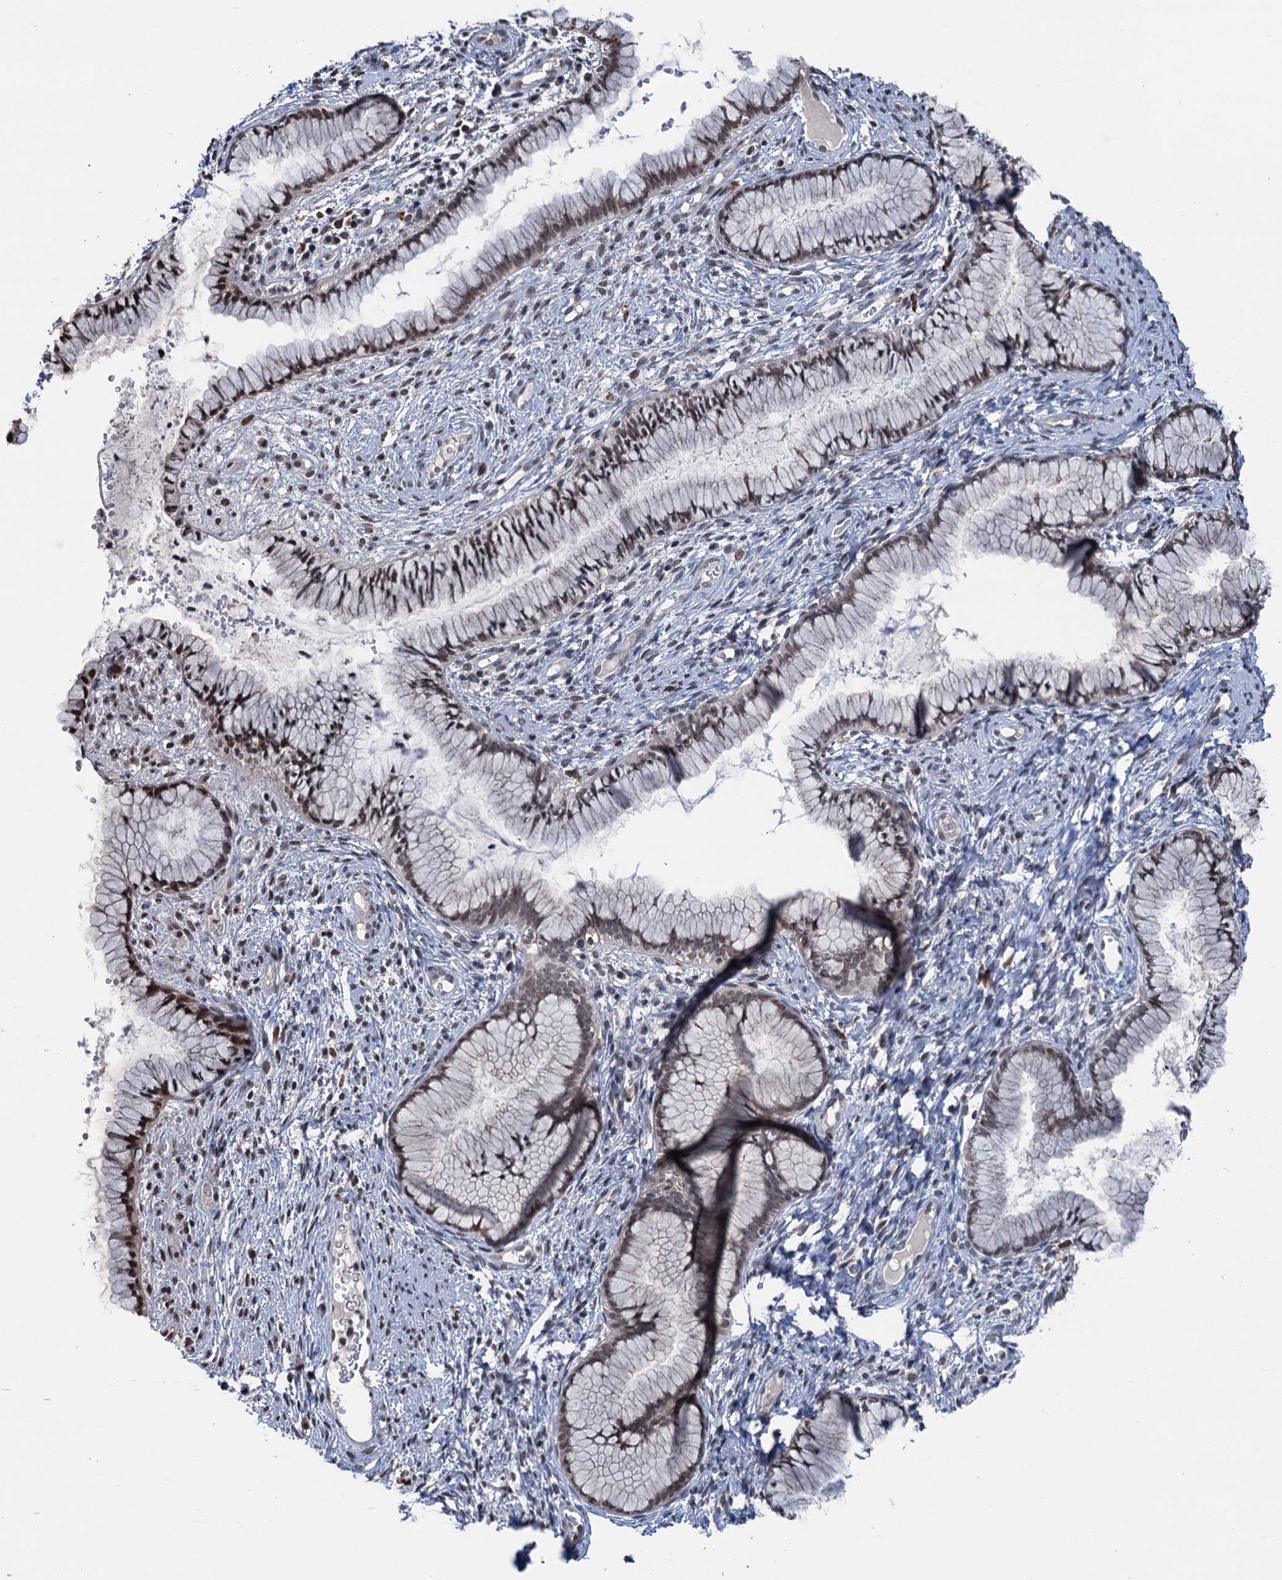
{"staining": {"intensity": "moderate", "quantity": "<25%", "location": "nuclear"}, "tissue": "cervix", "cell_type": "Glandular cells", "image_type": "normal", "snomed": [{"axis": "morphology", "description": "Normal tissue, NOS"}, {"axis": "topography", "description": "Cervix"}], "caption": "DAB immunohistochemical staining of benign human cervix demonstrates moderate nuclear protein positivity in approximately <25% of glandular cells.", "gene": "RASSF4", "patient": {"sex": "female", "age": 42}}